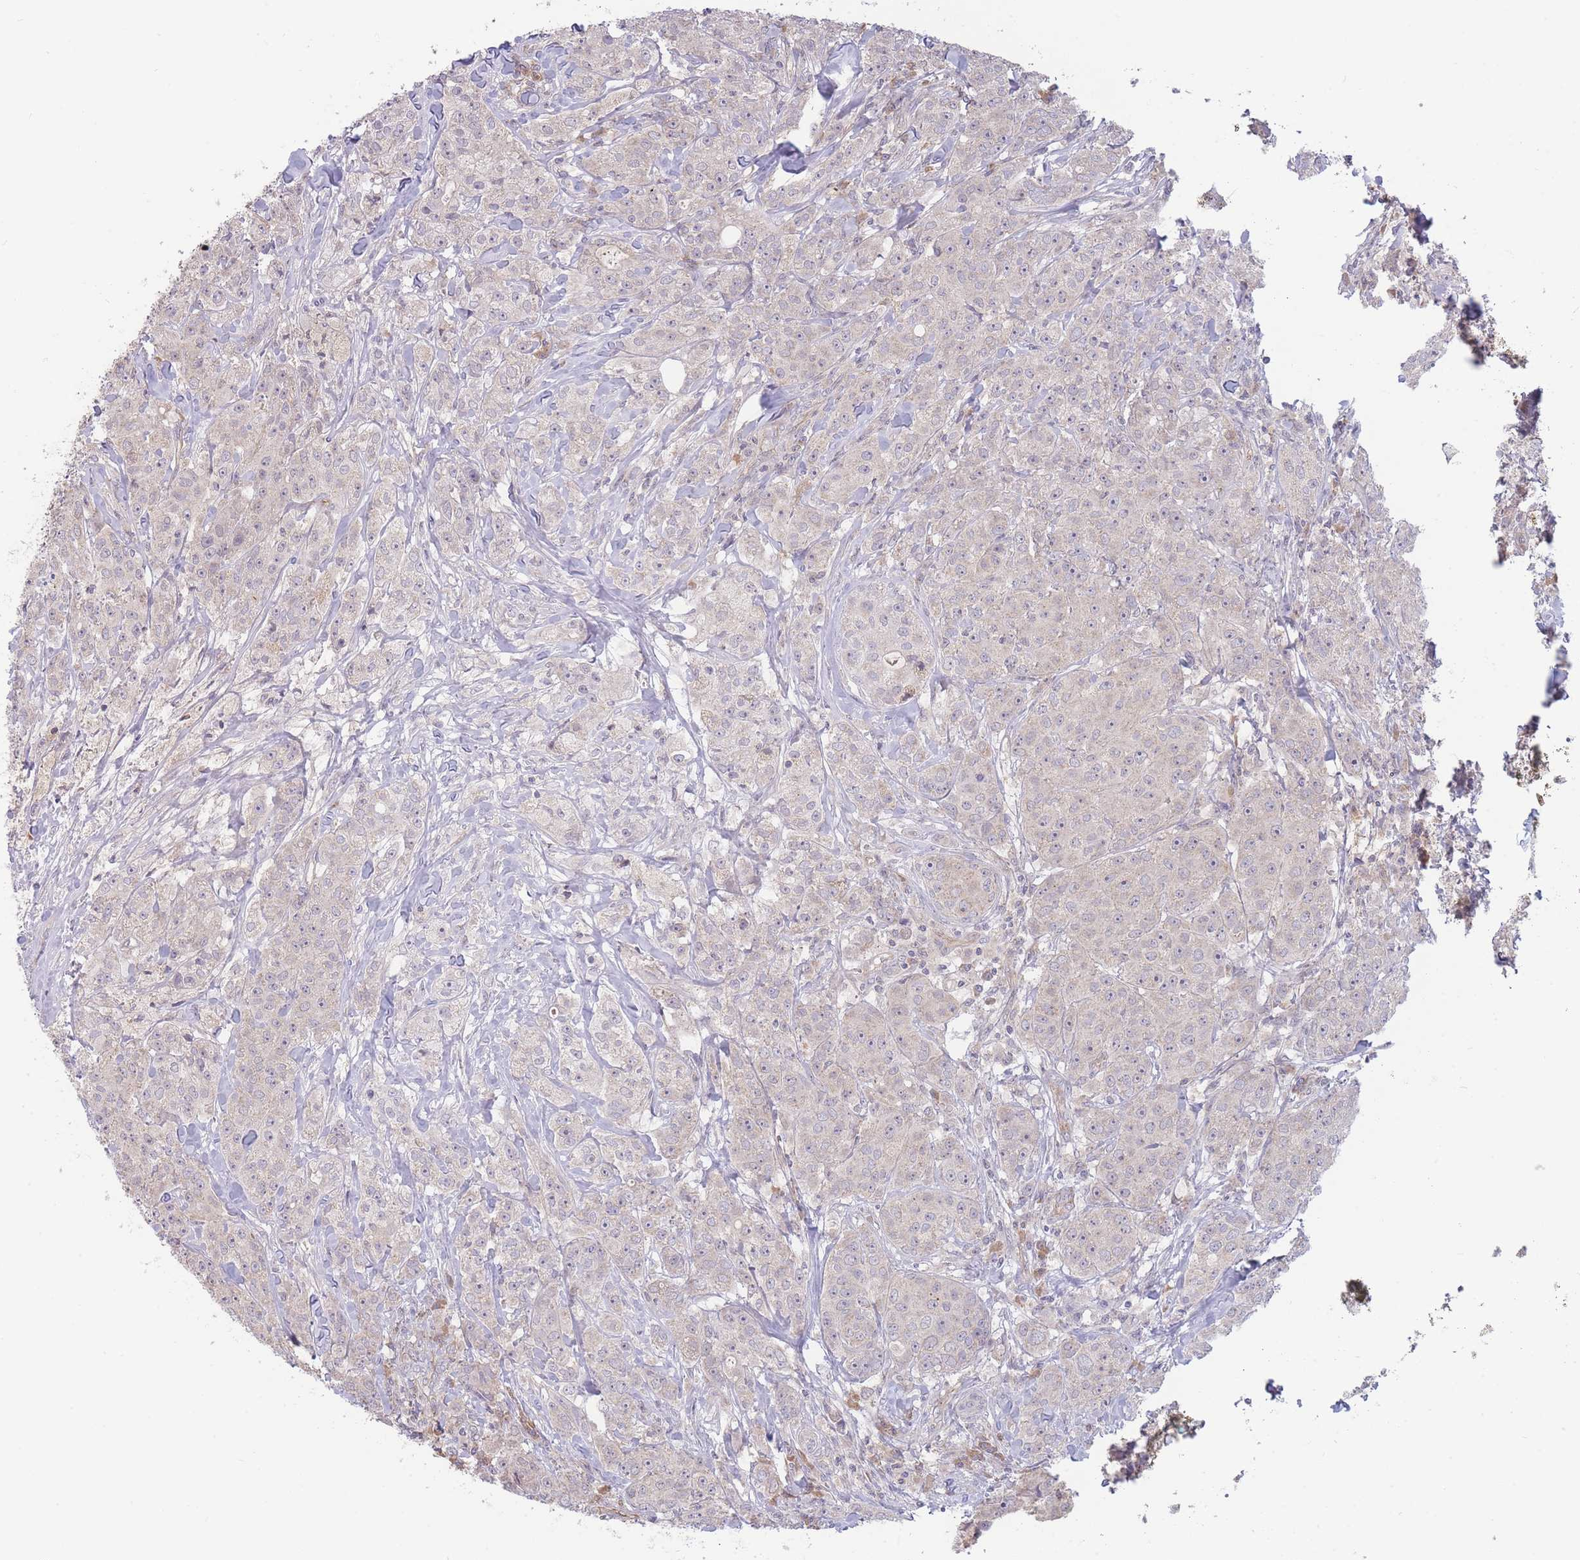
{"staining": {"intensity": "negative", "quantity": "none", "location": "none"}, "tissue": "breast cancer", "cell_type": "Tumor cells", "image_type": "cancer", "snomed": [{"axis": "morphology", "description": "Duct carcinoma"}, {"axis": "topography", "description": "Breast"}], "caption": "DAB (3,3'-diaminobenzidine) immunohistochemical staining of human breast cancer (infiltrating ductal carcinoma) shows no significant staining in tumor cells. The staining was performed using DAB to visualize the protein expression in brown, while the nuclei were stained in blue with hematoxylin (Magnification: 20x).", "gene": "NDUFAF5", "patient": {"sex": "female", "age": 43}}